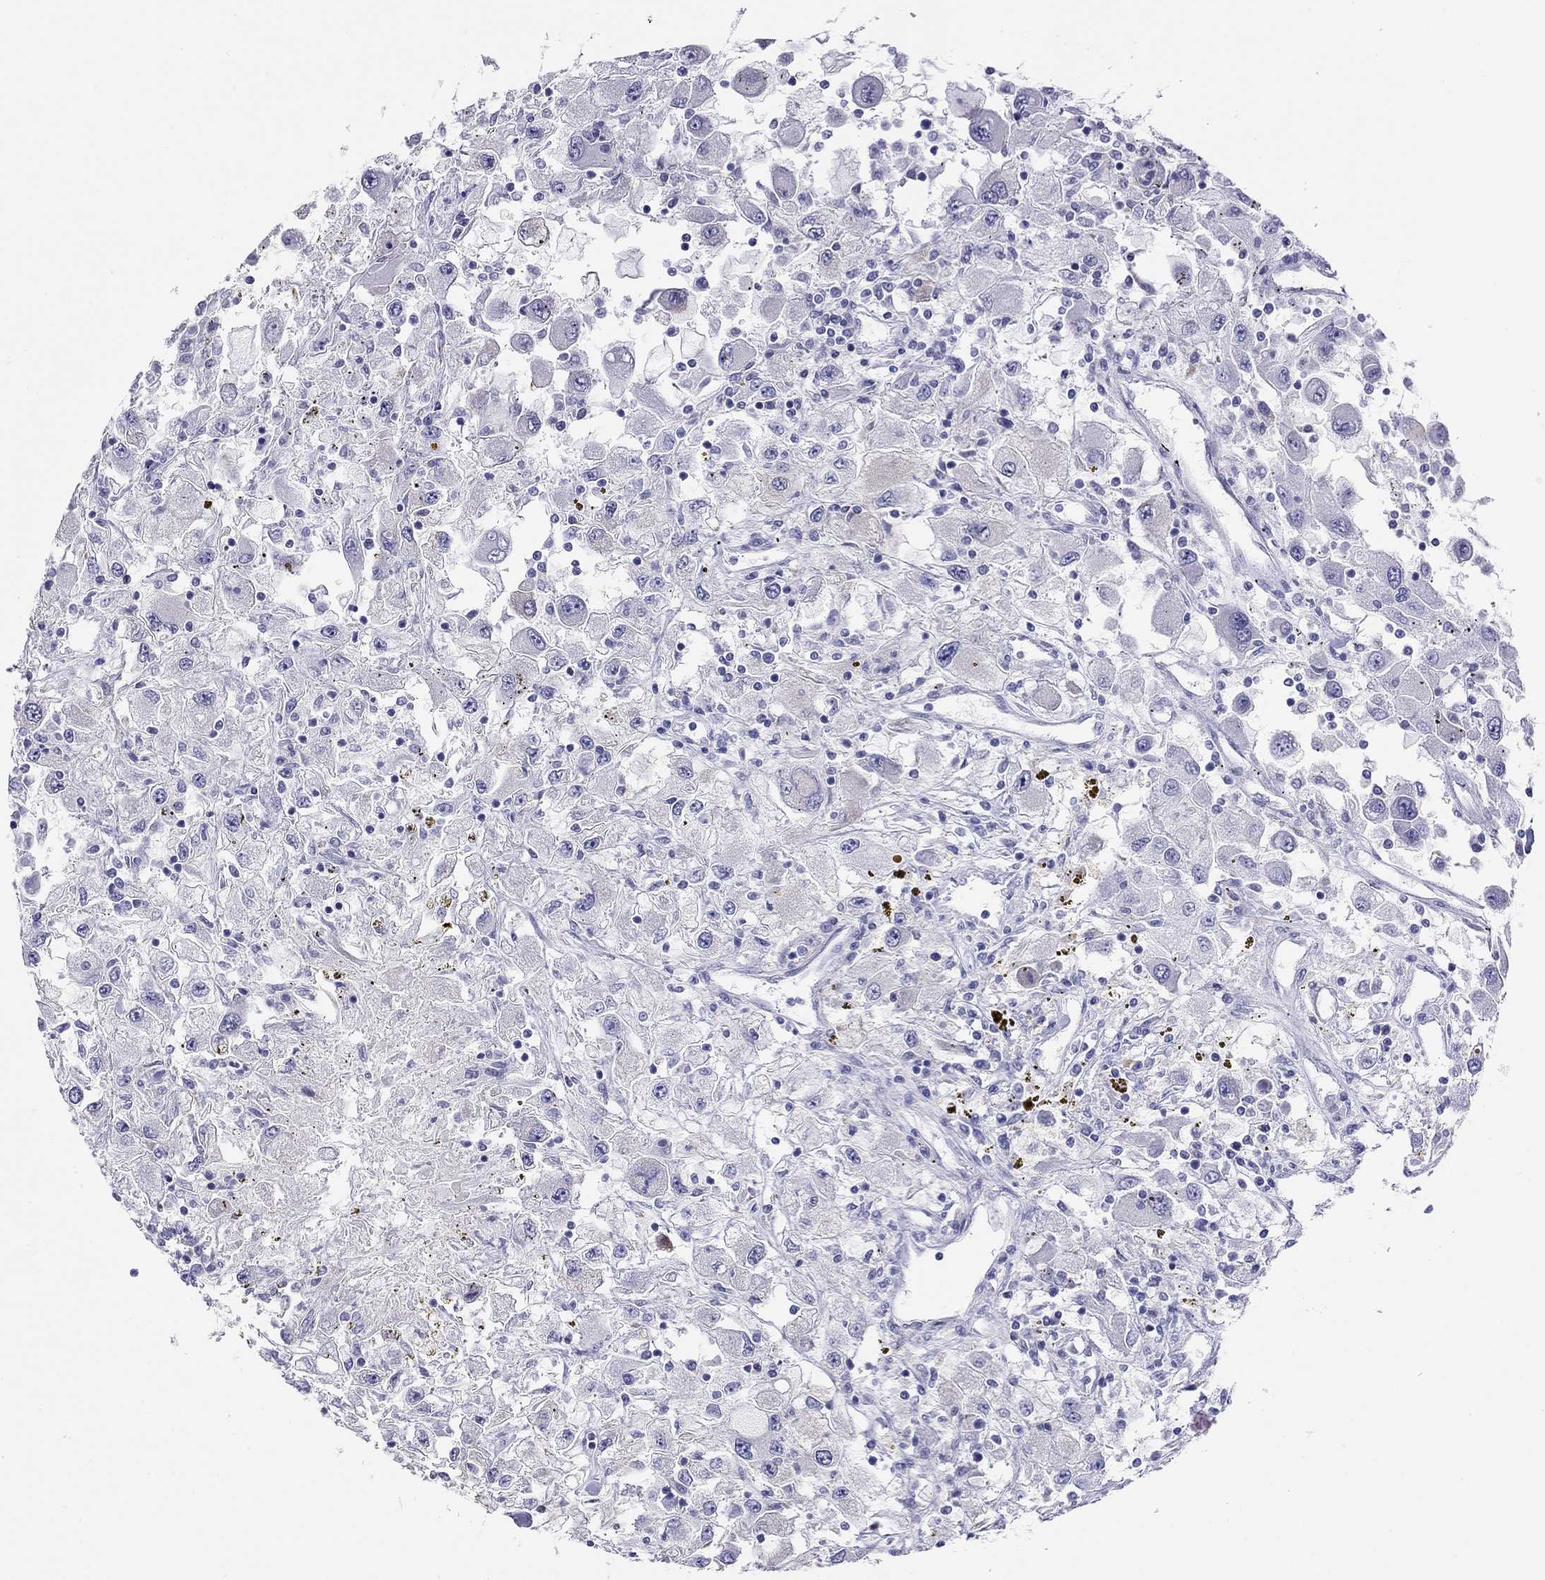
{"staining": {"intensity": "negative", "quantity": "none", "location": "none"}, "tissue": "renal cancer", "cell_type": "Tumor cells", "image_type": "cancer", "snomed": [{"axis": "morphology", "description": "Adenocarcinoma, NOS"}, {"axis": "topography", "description": "Kidney"}], "caption": "IHC histopathology image of human renal cancer stained for a protein (brown), which demonstrates no expression in tumor cells.", "gene": "SLC46A2", "patient": {"sex": "female", "age": 67}}